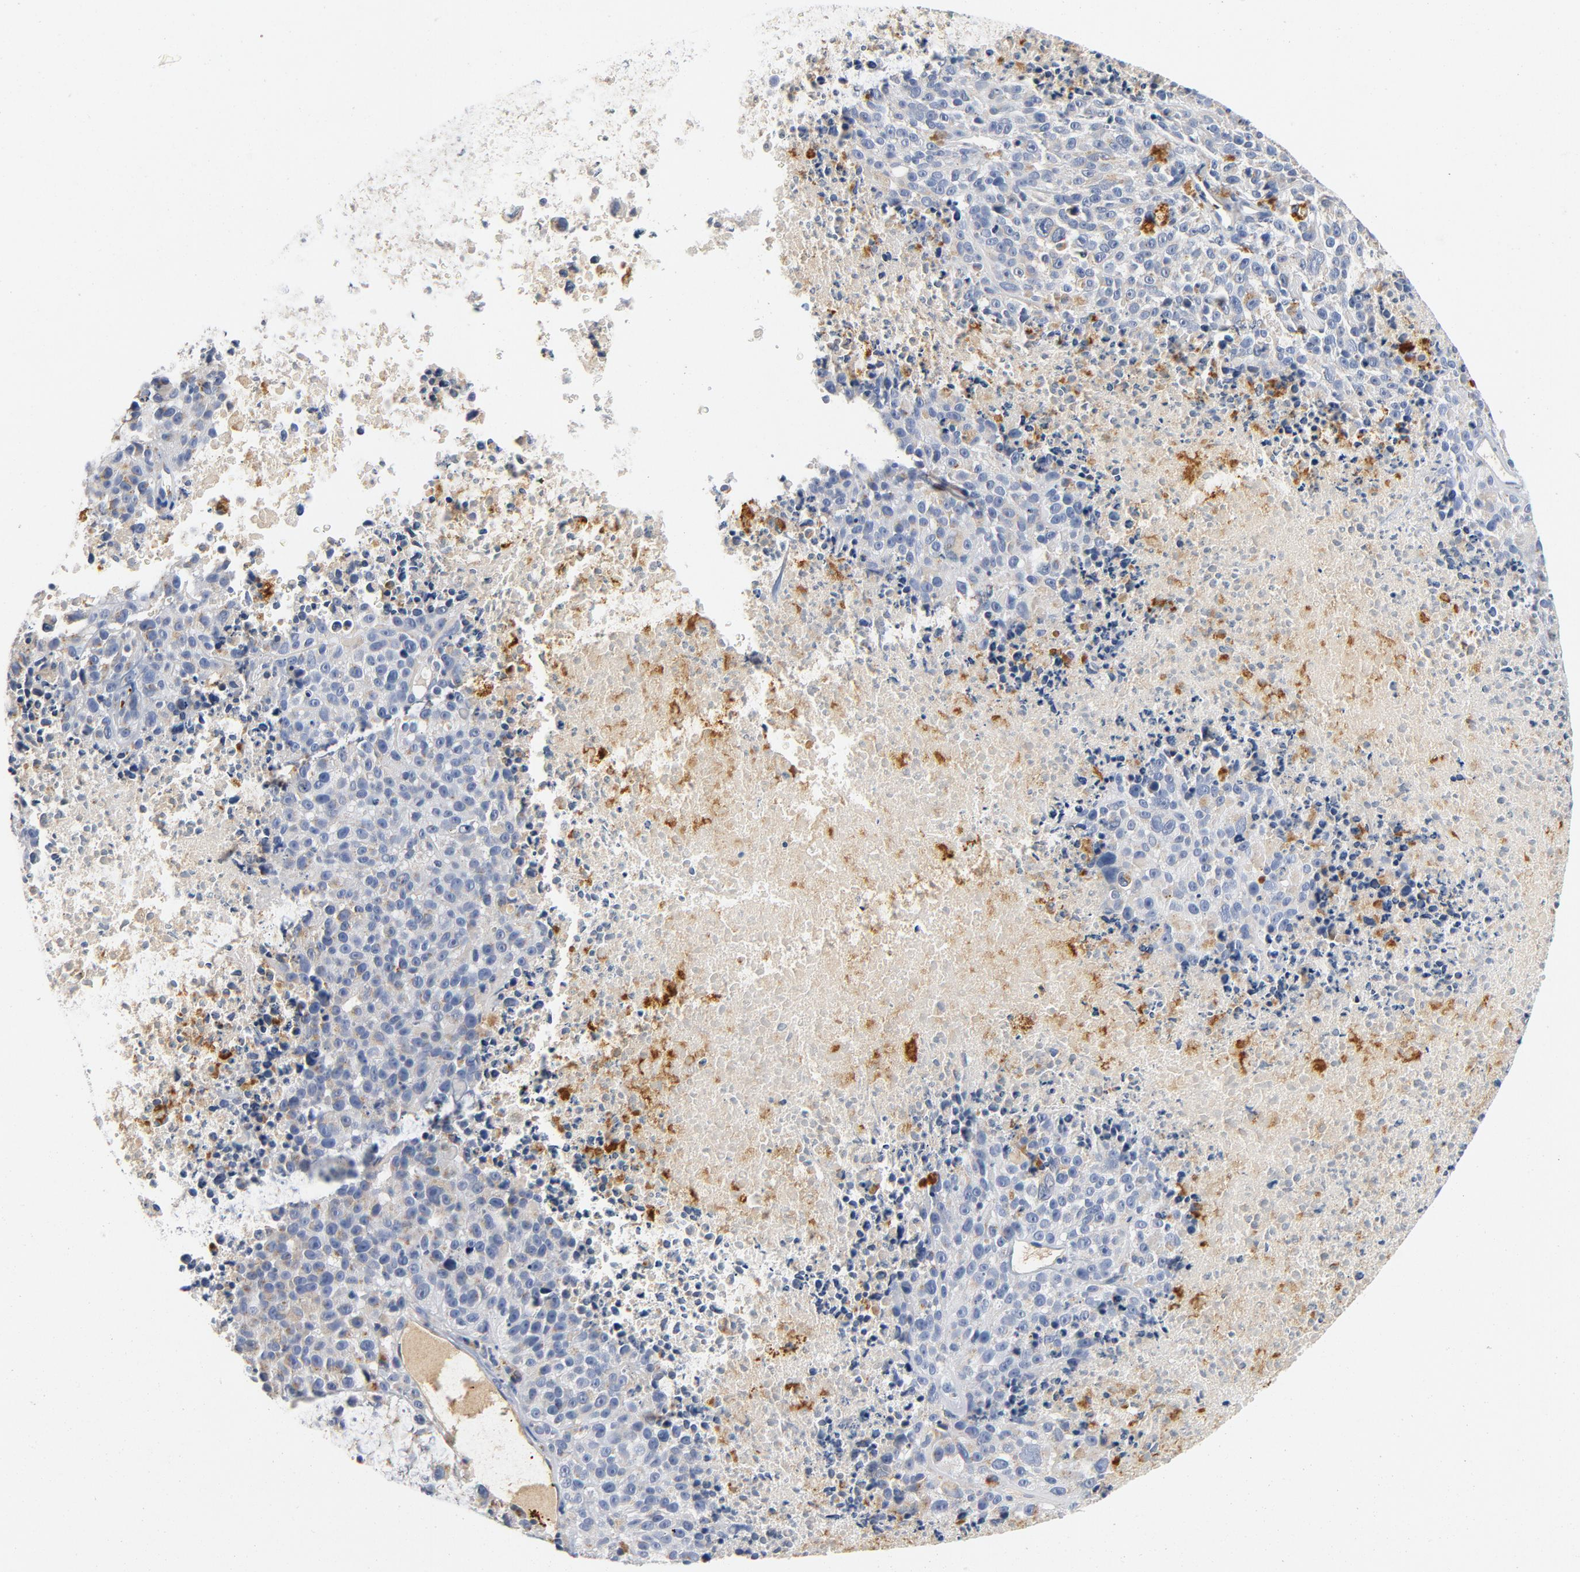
{"staining": {"intensity": "negative", "quantity": "none", "location": "none"}, "tissue": "melanoma", "cell_type": "Tumor cells", "image_type": "cancer", "snomed": [{"axis": "morphology", "description": "Malignant melanoma, Metastatic site"}, {"axis": "topography", "description": "Cerebral cortex"}], "caption": "Tumor cells show no significant protein staining in malignant melanoma (metastatic site).", "gene": "LMAN2", "patient": {"sex": "female", "age": 52}}